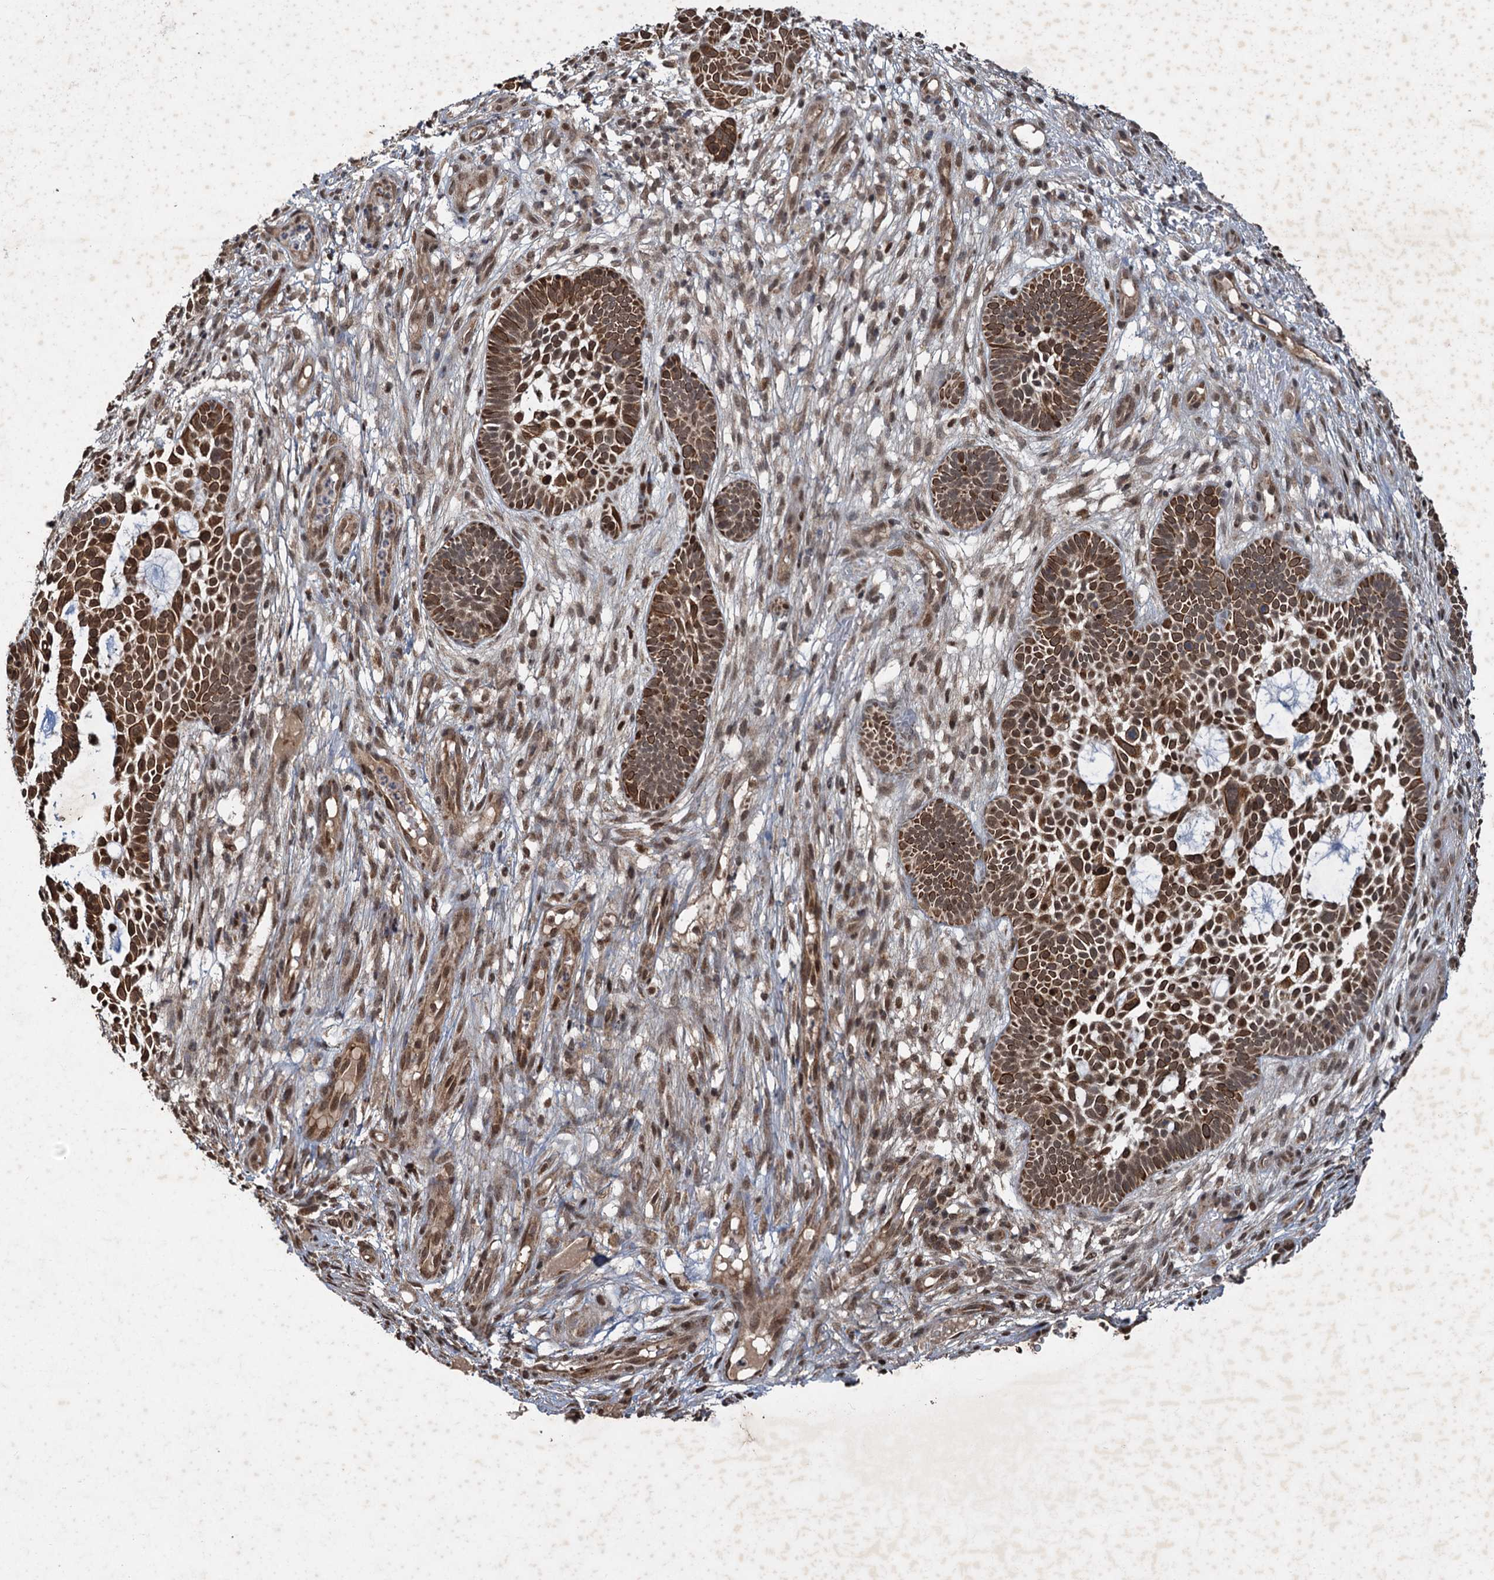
{"staining": {"intensity": "moderate", "quantity": ">75%", "location": "cytoplasmic/membranous,nuclear"}, "tissue": "skin cancer", "cell_type": "Tumor cells", "image_type": "cancer", "snomed": [{"axis": "morphology", "description": "Basal cell carcinoma"}, {"axis": "topography", "description": "Skin"}], "caption": "Immunohistochemical staining of human skin cancer (basal cell carcinoma) reveals medium levels of moderate cytoplasmic/membranous and nuclear protein staining in about >75% of tumor cells.", "gene": "REP15", "patient": {"sex": "male", "age": 89}}